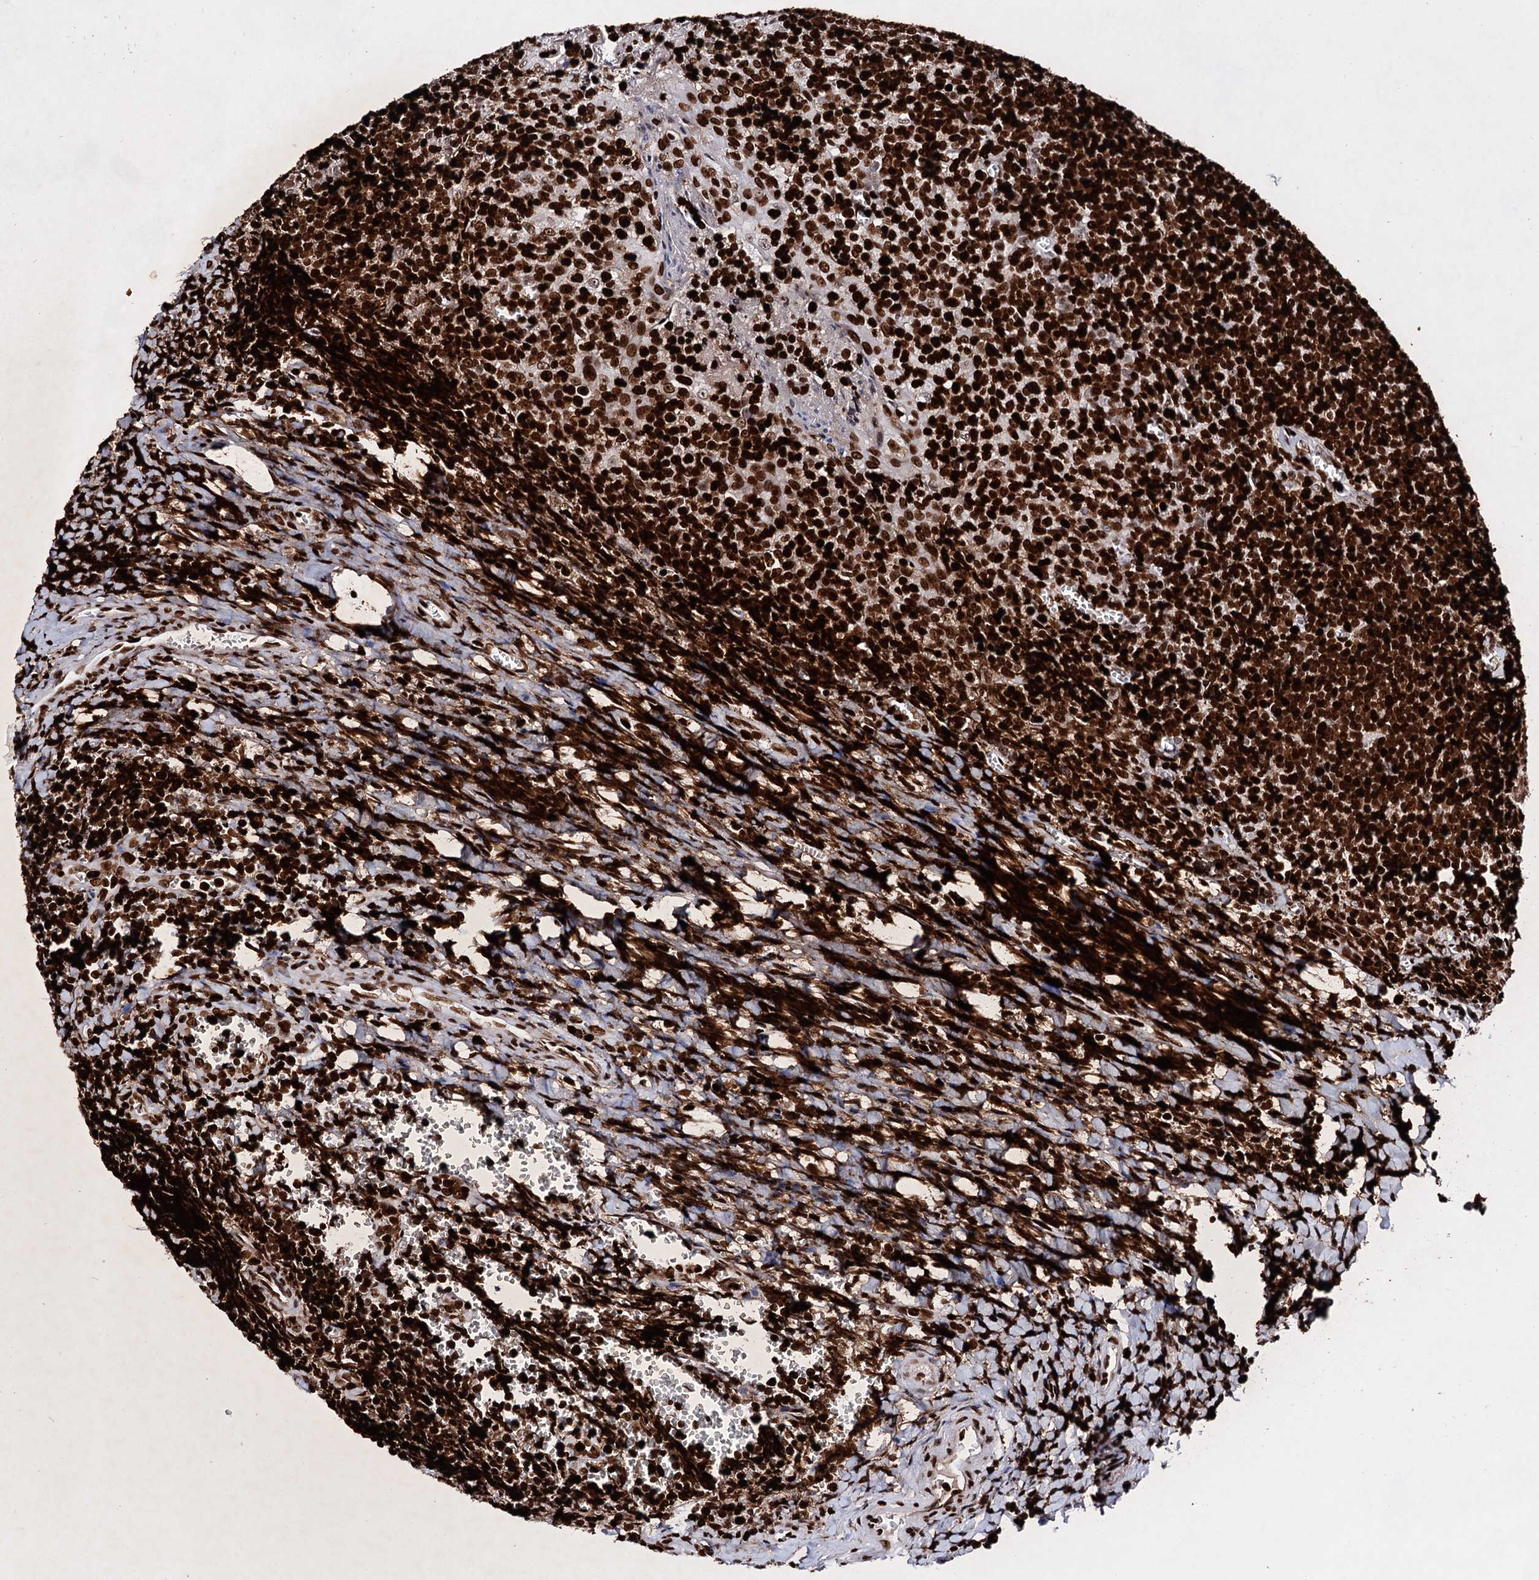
{"staining": {"intensity": "strong", "quantity": ">75%", "location": "nuclear"}, "tissue": "tonsil", "cell_type": "Germinal center cells", "image_type": "normal", "snomed": [{"axis": "morphology", "description": "Normal tissue, NOS"}, {"axis": "topography", "description": "Tonsil"}], "caption": "Immunohistochemical staining of benign human tonsil demonstrates >75% levels of strong nuclear protein positivity in about >75% of germinal center cells.", "gene": "HMGB2", "patient": {"sex": "male", "age": 27}}